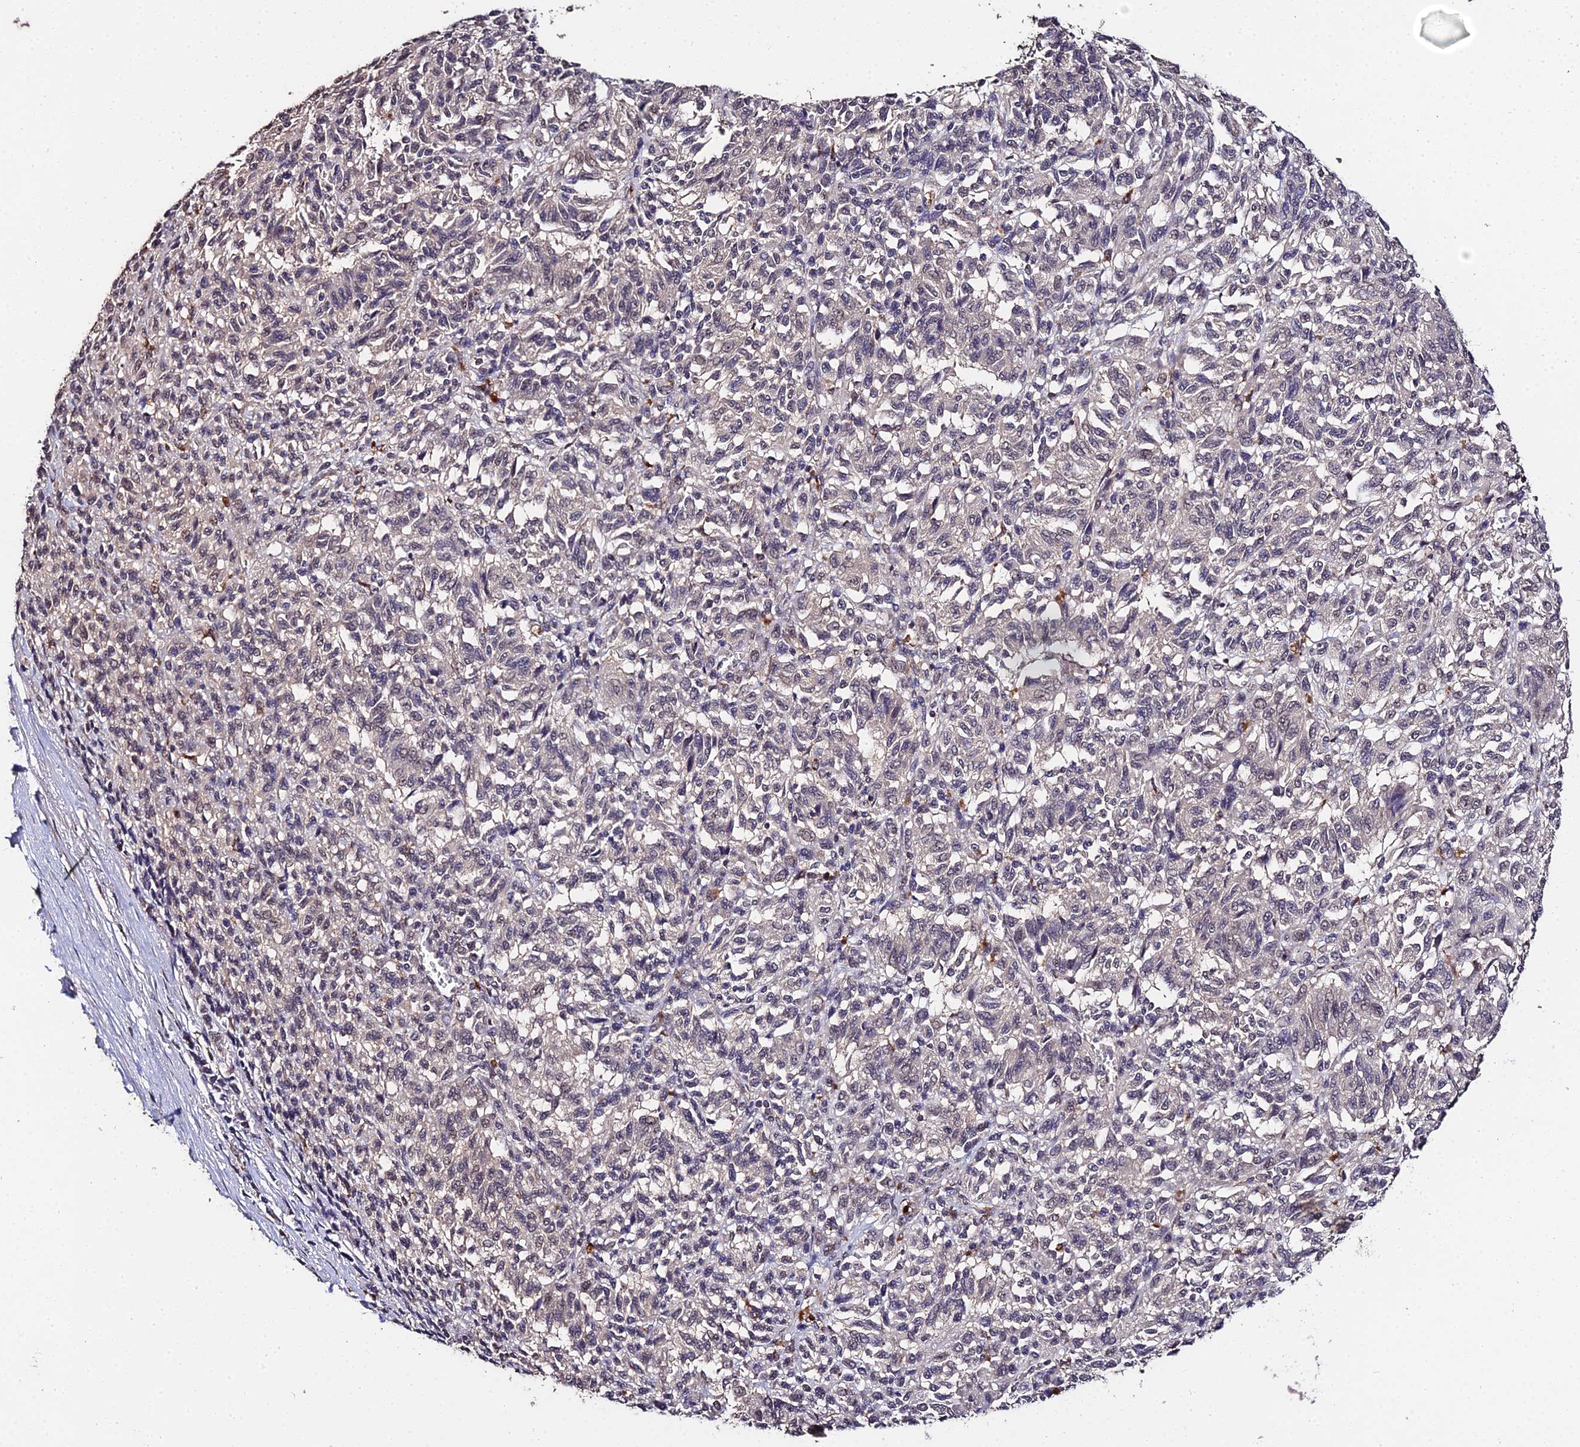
{"staining": {"intensity": "negative", "quantity": "none", "location": "none"}, "tissue": "melanoma", "cell_type": "Tumor cells", "image_type": "cancer", "snomed": [{"axis": "morphology", "description": "Malignant melanoma, Metastatic site"}, {"axis": "topography", "description": "Lung"}], "caption": "Melanoma was stained to show a protein in brown. There is no significant expression in tumor cells.", "gene": "LSM5", "patient": {"sex": "male", "age": 64}}